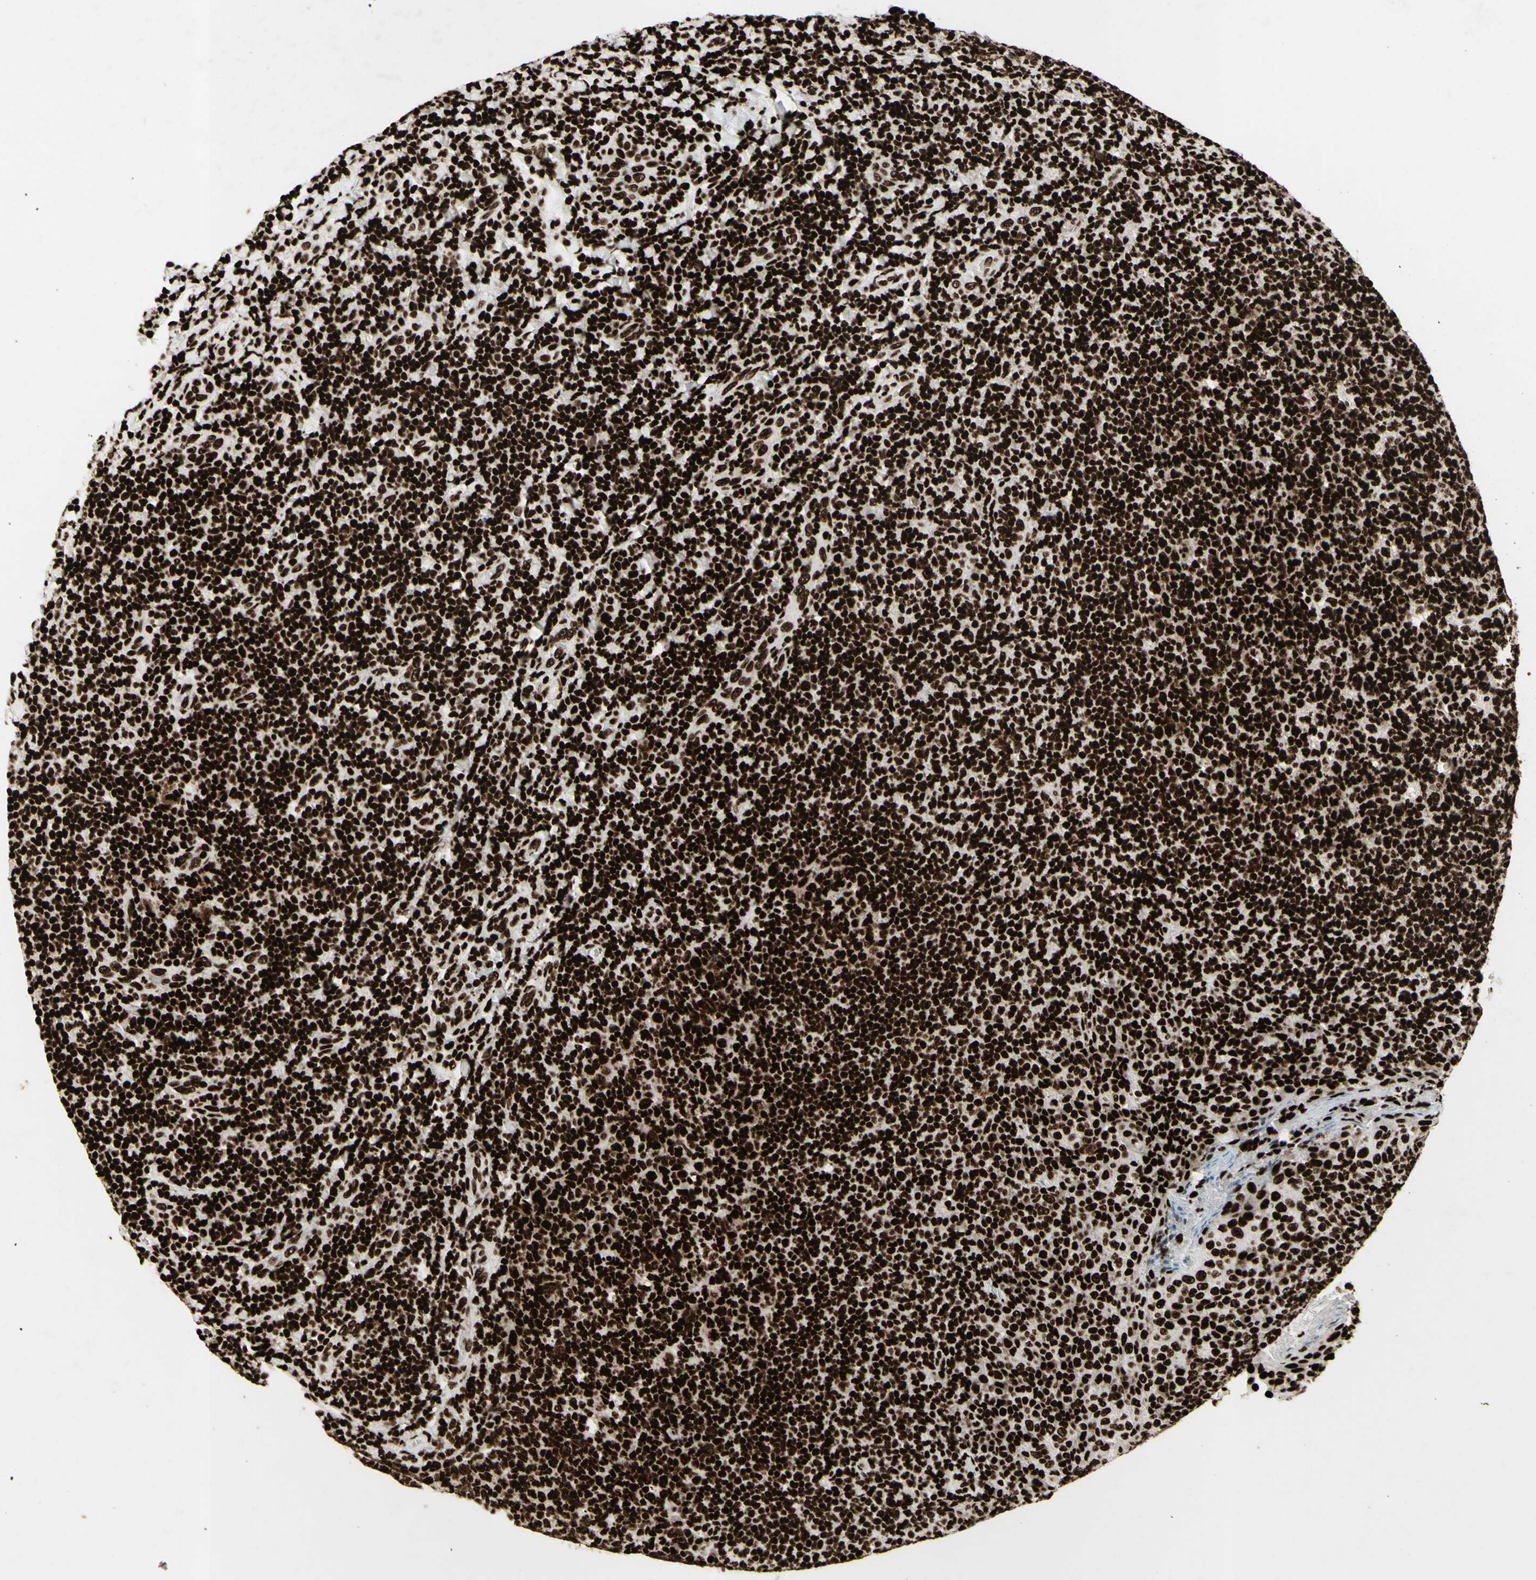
{"staining": {"intensity": "strong", "quantity": ">75%", "location": "nuclear"}, "tissue": "tonsil", "cell_type": "Germinal center cells", "image_type": "normal", "snomed": [{"axis": "morphology", "description": "Normal tissue, NOS"}, {"axis": "topography", "description": "Tonsil"}], "caption": "The photomicrograph reveals staining of unremarkable tonsil, revealing strong nuclear protein positivity (brown color) within germinal center cells. (DAB = brown stain, brightfield microscopy at high magnification).", "gene": "U2AF2", "patient": {"sex": "male", "age": 17}}